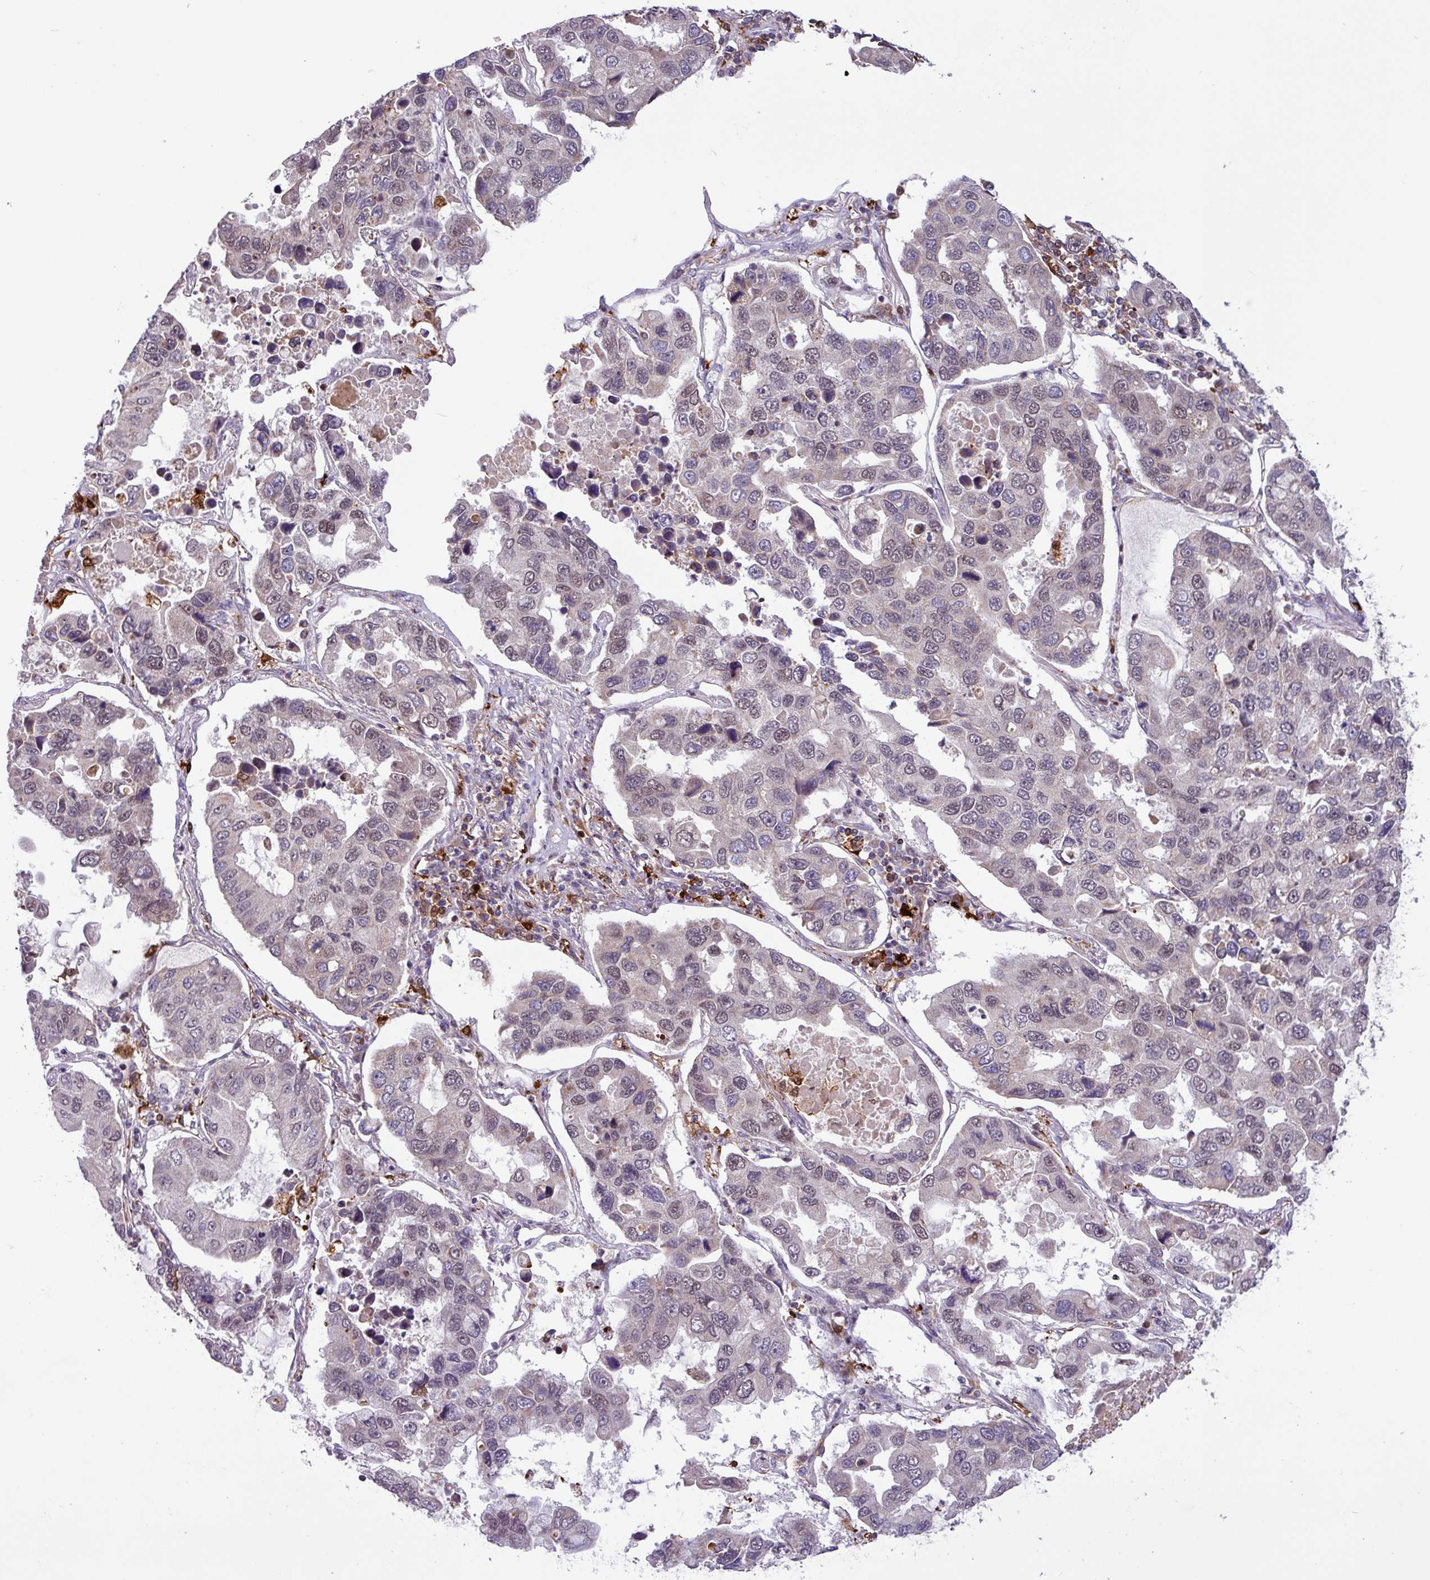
{"staining": {"intensity": "weak", "quantity": "25%-75%", "location": "nuclear"}, "tissue": "lung cancer", "cell_type": "Tumor cells", "image_type": "cancer", "snomed": [{"axis": "morphology", "description": "Adenocarcinoma, NOS"}, {"axis": "topography", "description": "Lung"}], "caption": "This is a histology image of immunohistochemistry staining of lung cancer (adenocarcinoma), which shows weak staining in the nuclear of tumor cells.", "gene": "BRD3", "patient": {"sex": "male", "age": 64}}